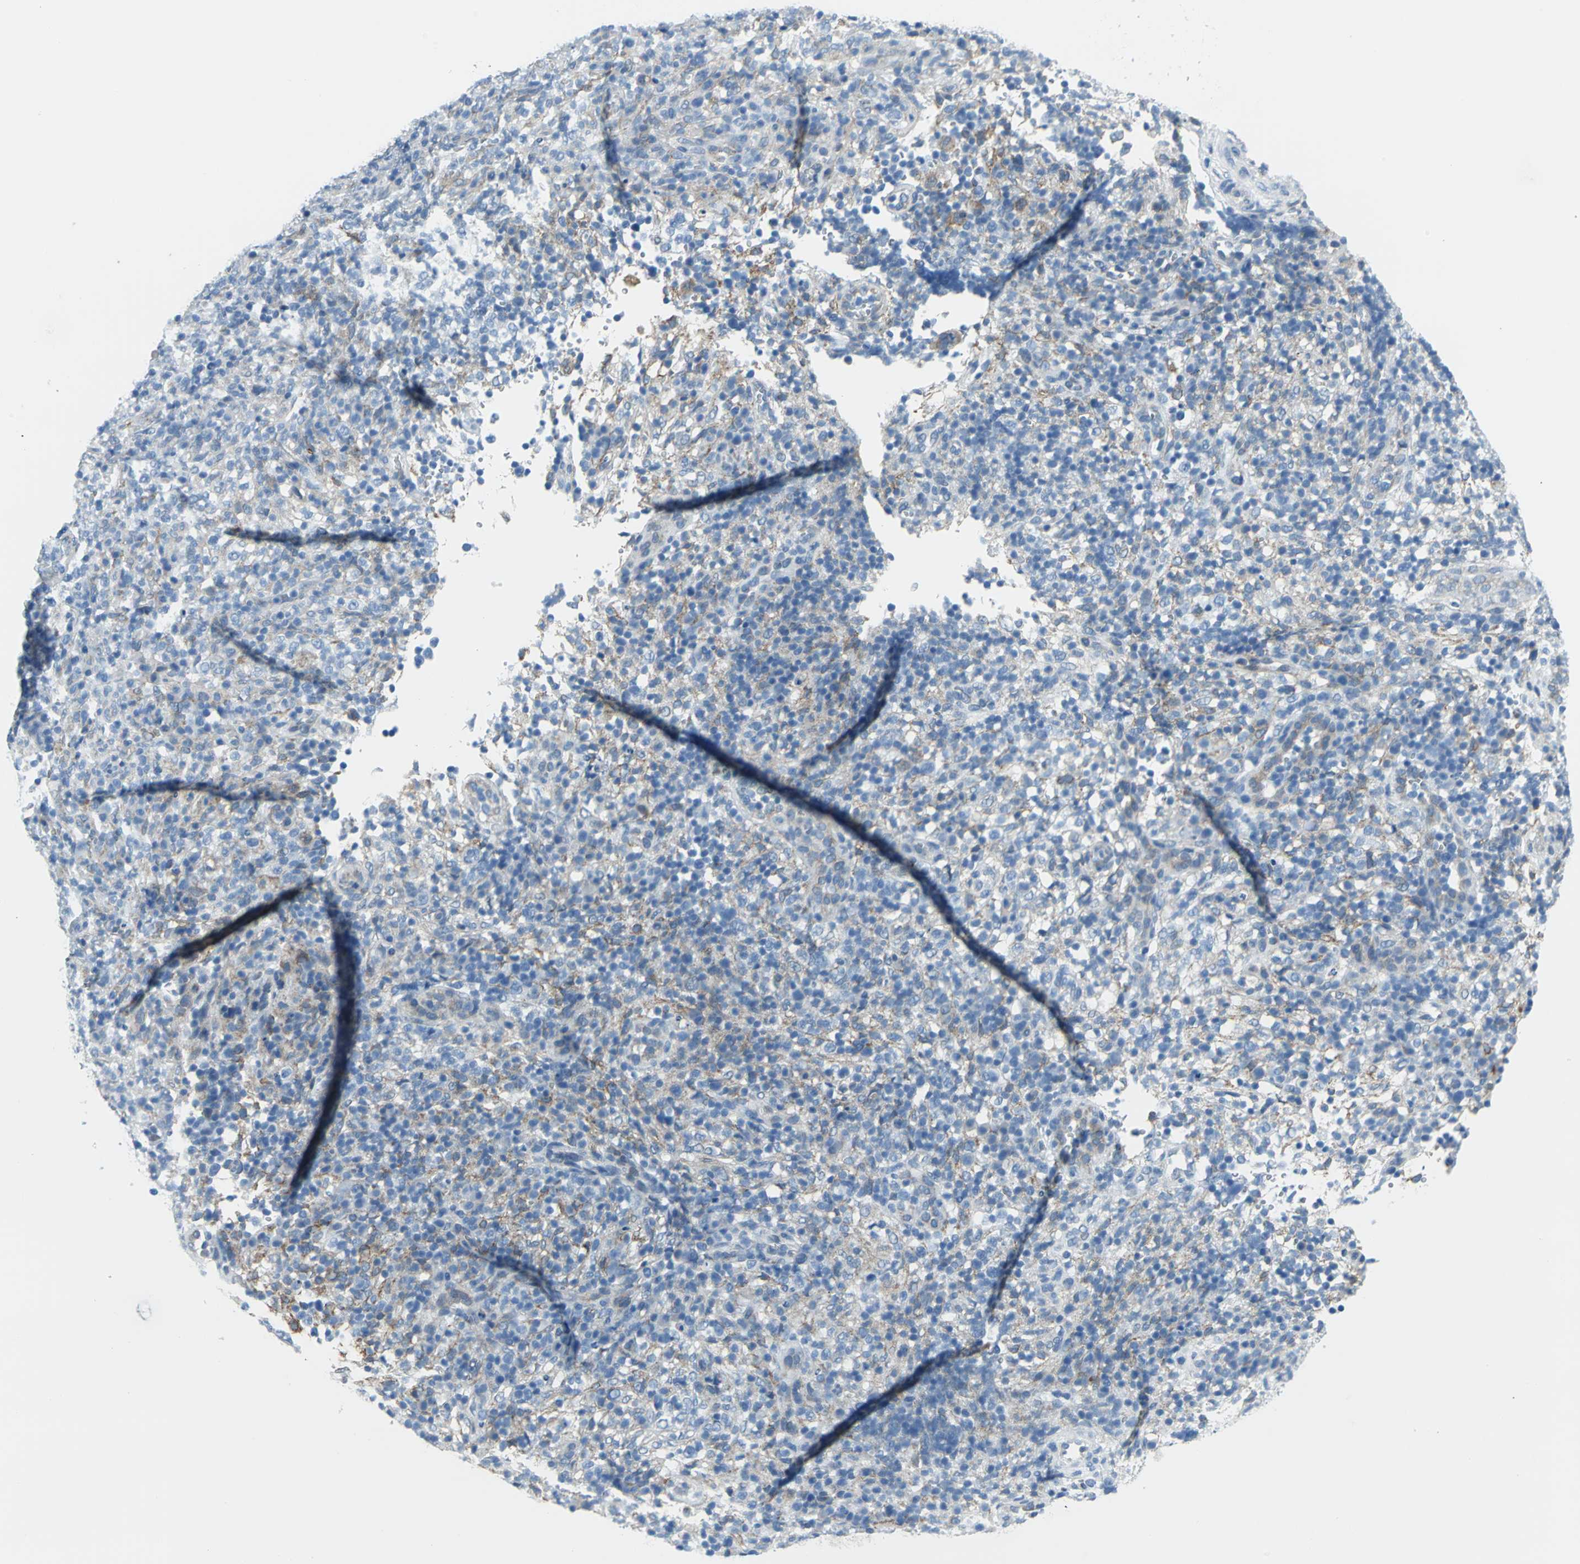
{"staining": {"intensity": "moderate", "quantity": "<25%", "location": "cytoplasmic/membranous"}, "tissue": "lymphoma", "cell_type": "Tumor cells", "image_type": "cancer", "snomed": [{"axis": "morphology", "description": "Malignant lymphoma, non-Hodgkin's type, High grade"}, {"axis": "topography", "description": "Lymph node"}], "caption": "Moderate cytoplasmic/membranous staining is identified in about <25% of tumor cells in lymphoma.", "gene": "CYB5A", "patient": {"sex": "female", "age": 76}}